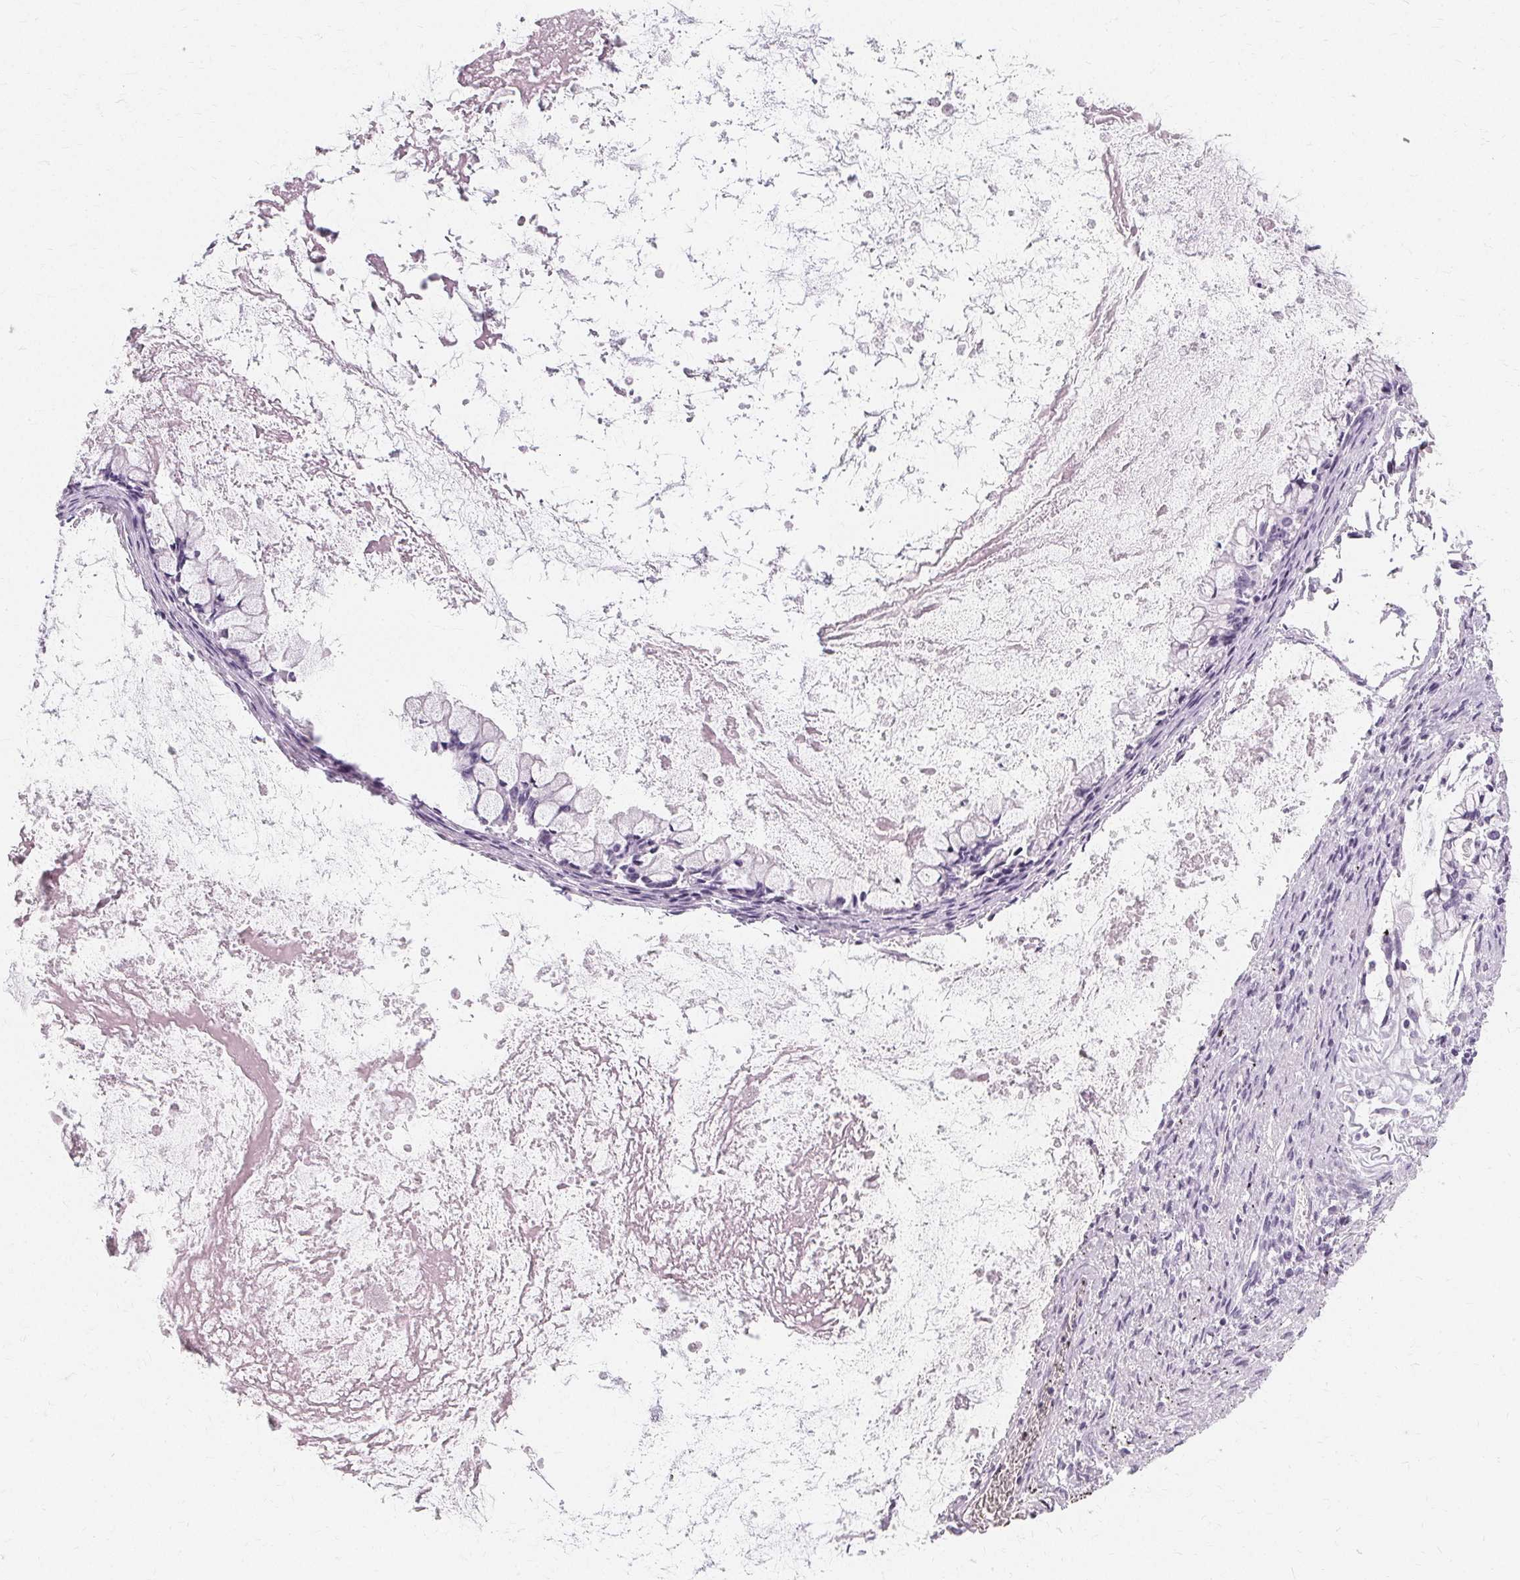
{"staining": {"intensity": "negative", "quantity": "none", "location": "none"}, "tissue": "ovarian cancer", "cell_type": "Tumor cells", "image_type": "cancer", "snomed": [{"axis": "morphology", "description": "Cystadenocarcinoma, mucinous, NOS"}, {"axis": "topography", "description": "Ovary"}], "caption": "DAB (3,3'-diaminobenzidine) immunohistochemical staining of human ovarian cancer (mucinous cystadenocarcinoma) displays no significant positivity in tumor cells.", "gene": "KRT6C", "patient": {"sex": "female", "age": 67}}